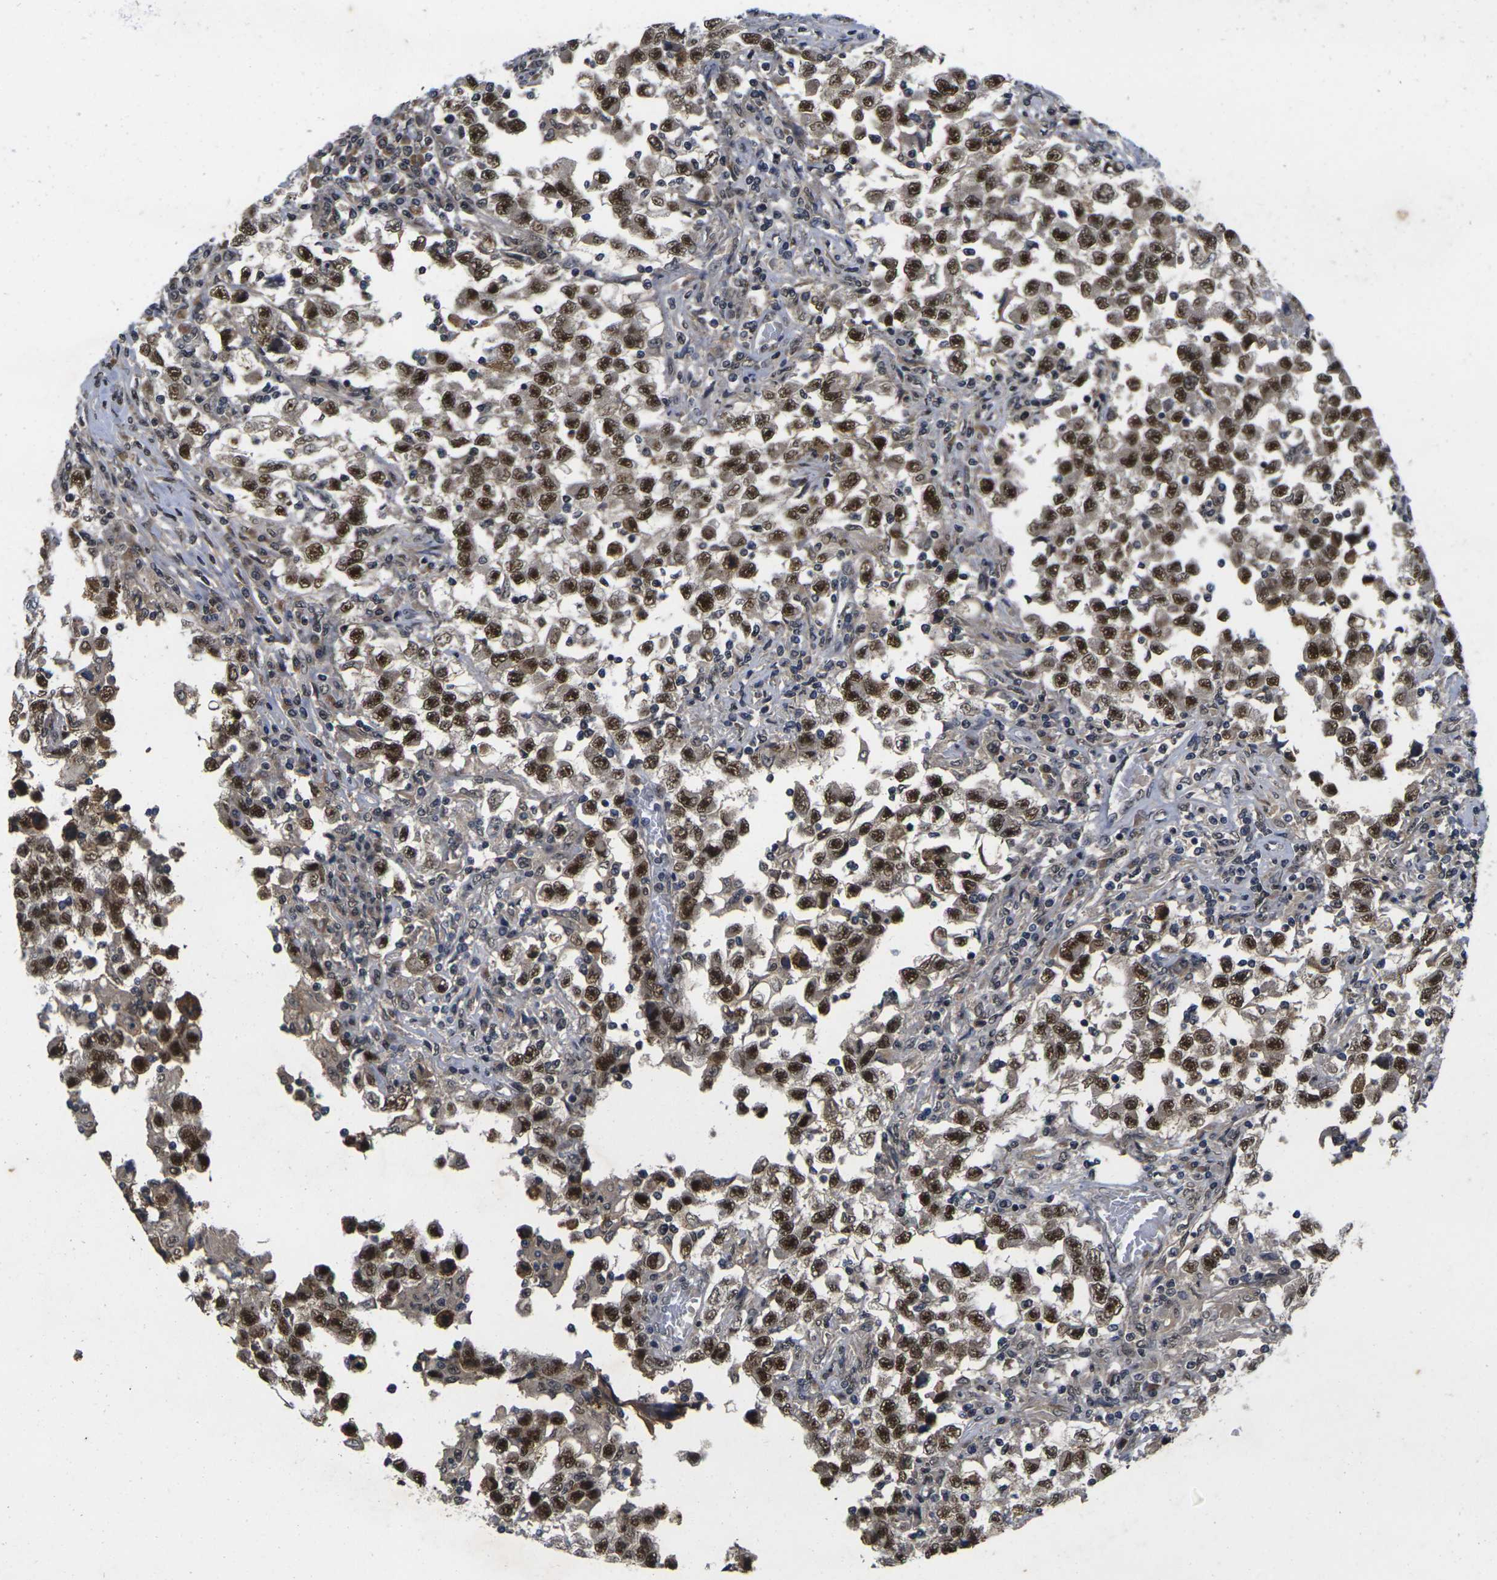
{"staining": {"intensity": "strong", "quantity": ">75%", "location": "nuclear"}, "tissue": "testis cancer", "cell_type": "Tumor cells", "image_type": "cancer", "snomed": [{"axis": "morphology", "description": "Carcinoma, Embryonal, NOS"}, {"axis": "topography", "description": "Testis"}], "caption": "Strong nuclear positivity is identified in approximately >75% of tumor cells in testis cancer (embryonal carcinoma). Using DAB (3,3'-diaminobenzidine) (brown) and hematoxylin (blue) stains, captured at high magnification using brightfield microscopy.", "gene": "GTF2E1", "patient": {"sex": "male", "age": 21}}